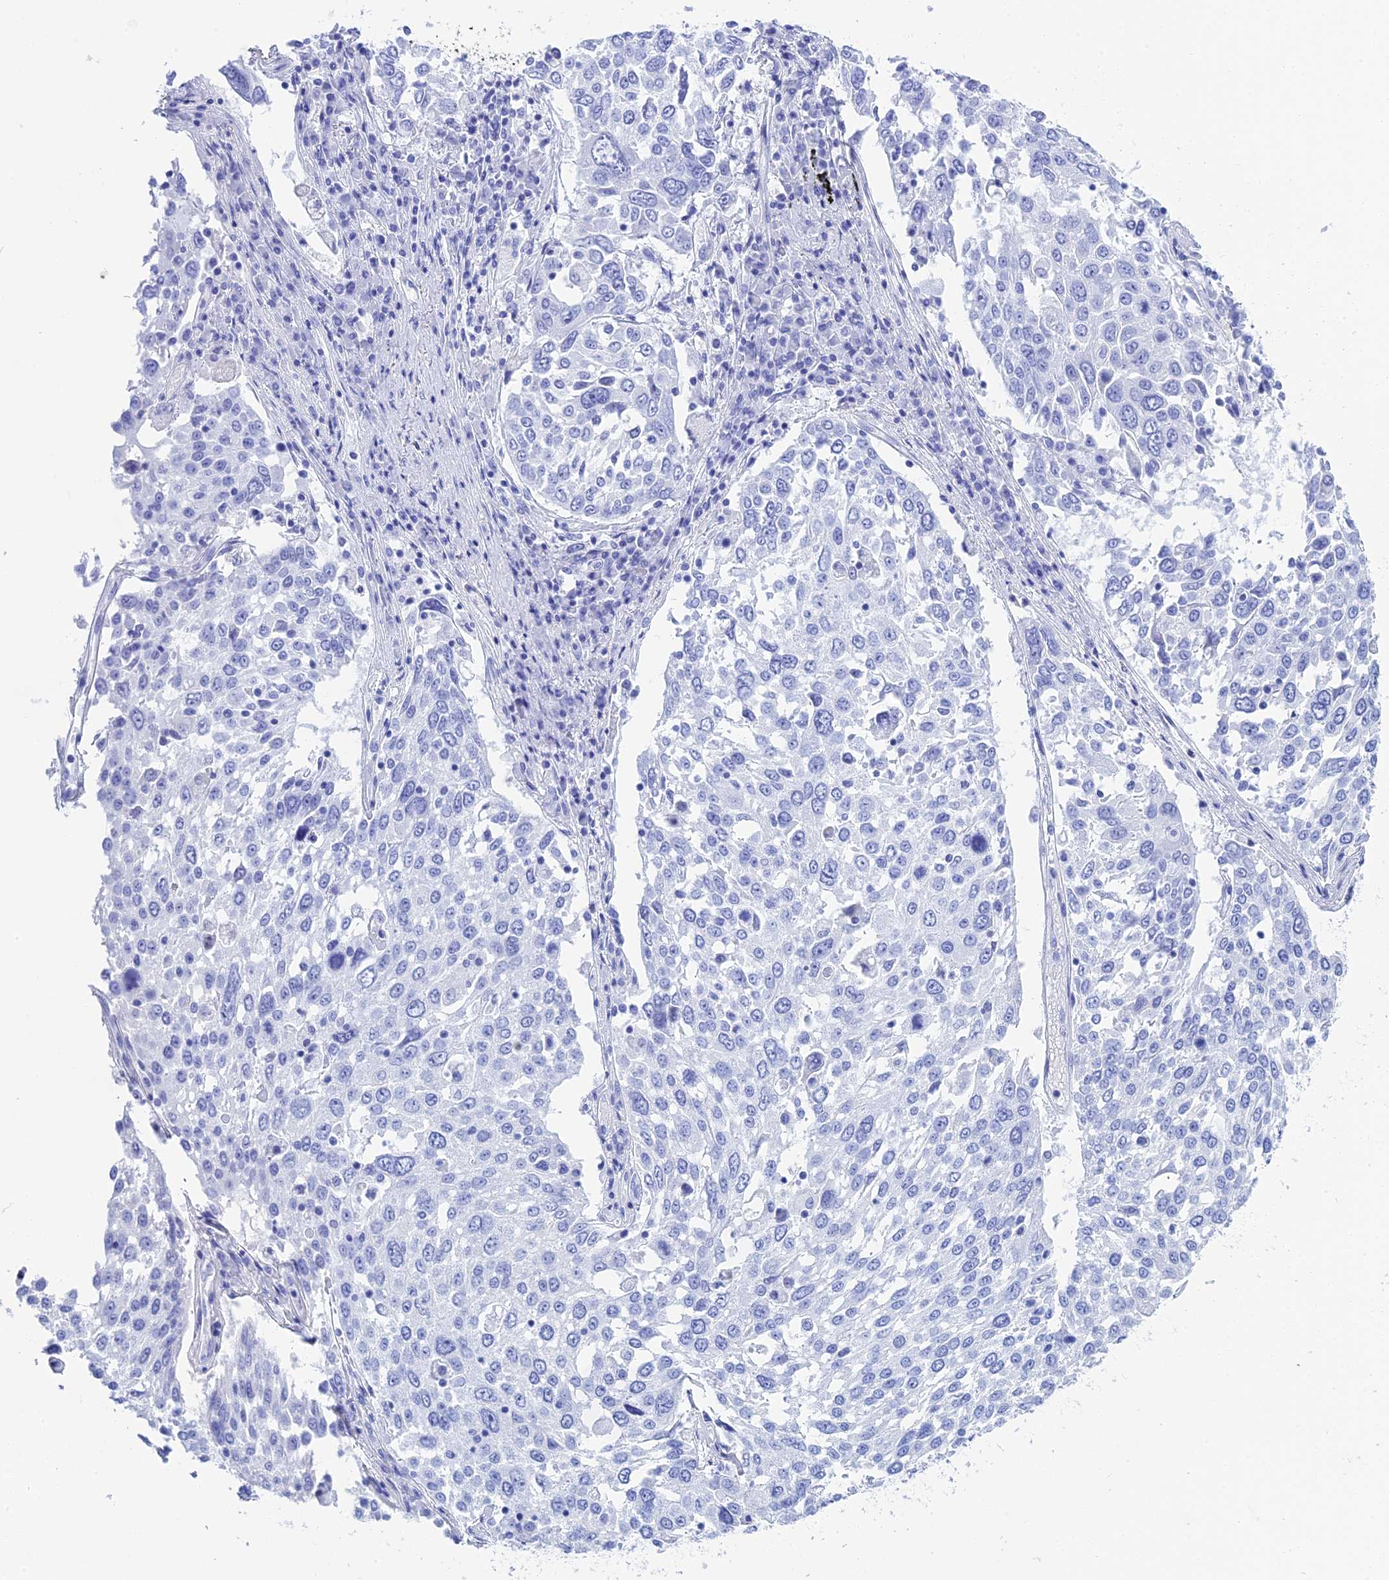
{"staining": {"intensity": "negative", "quantity": "none", "location": "none"}, "tissue": "lung cancer", "cell_type": "Tumor cells", "image_type": "cancer", "snomed": [{"axis": "morphology", "description": "Squamous cell carcinoma, NOS"}, {"axis": "topography", "description": "Lung"}], "caption": "A photomicrograph of lung cancer (squamous cell carcinoma) stained for a protein displays no brown staining in tumor cells. Brightfield microscopy of immunohistochemistry stained with DAB (brown) and hematoxylin (blue), captured at high magnification.", "gene": "TEX101", "patient": {"sex": "male", "age": 65}}